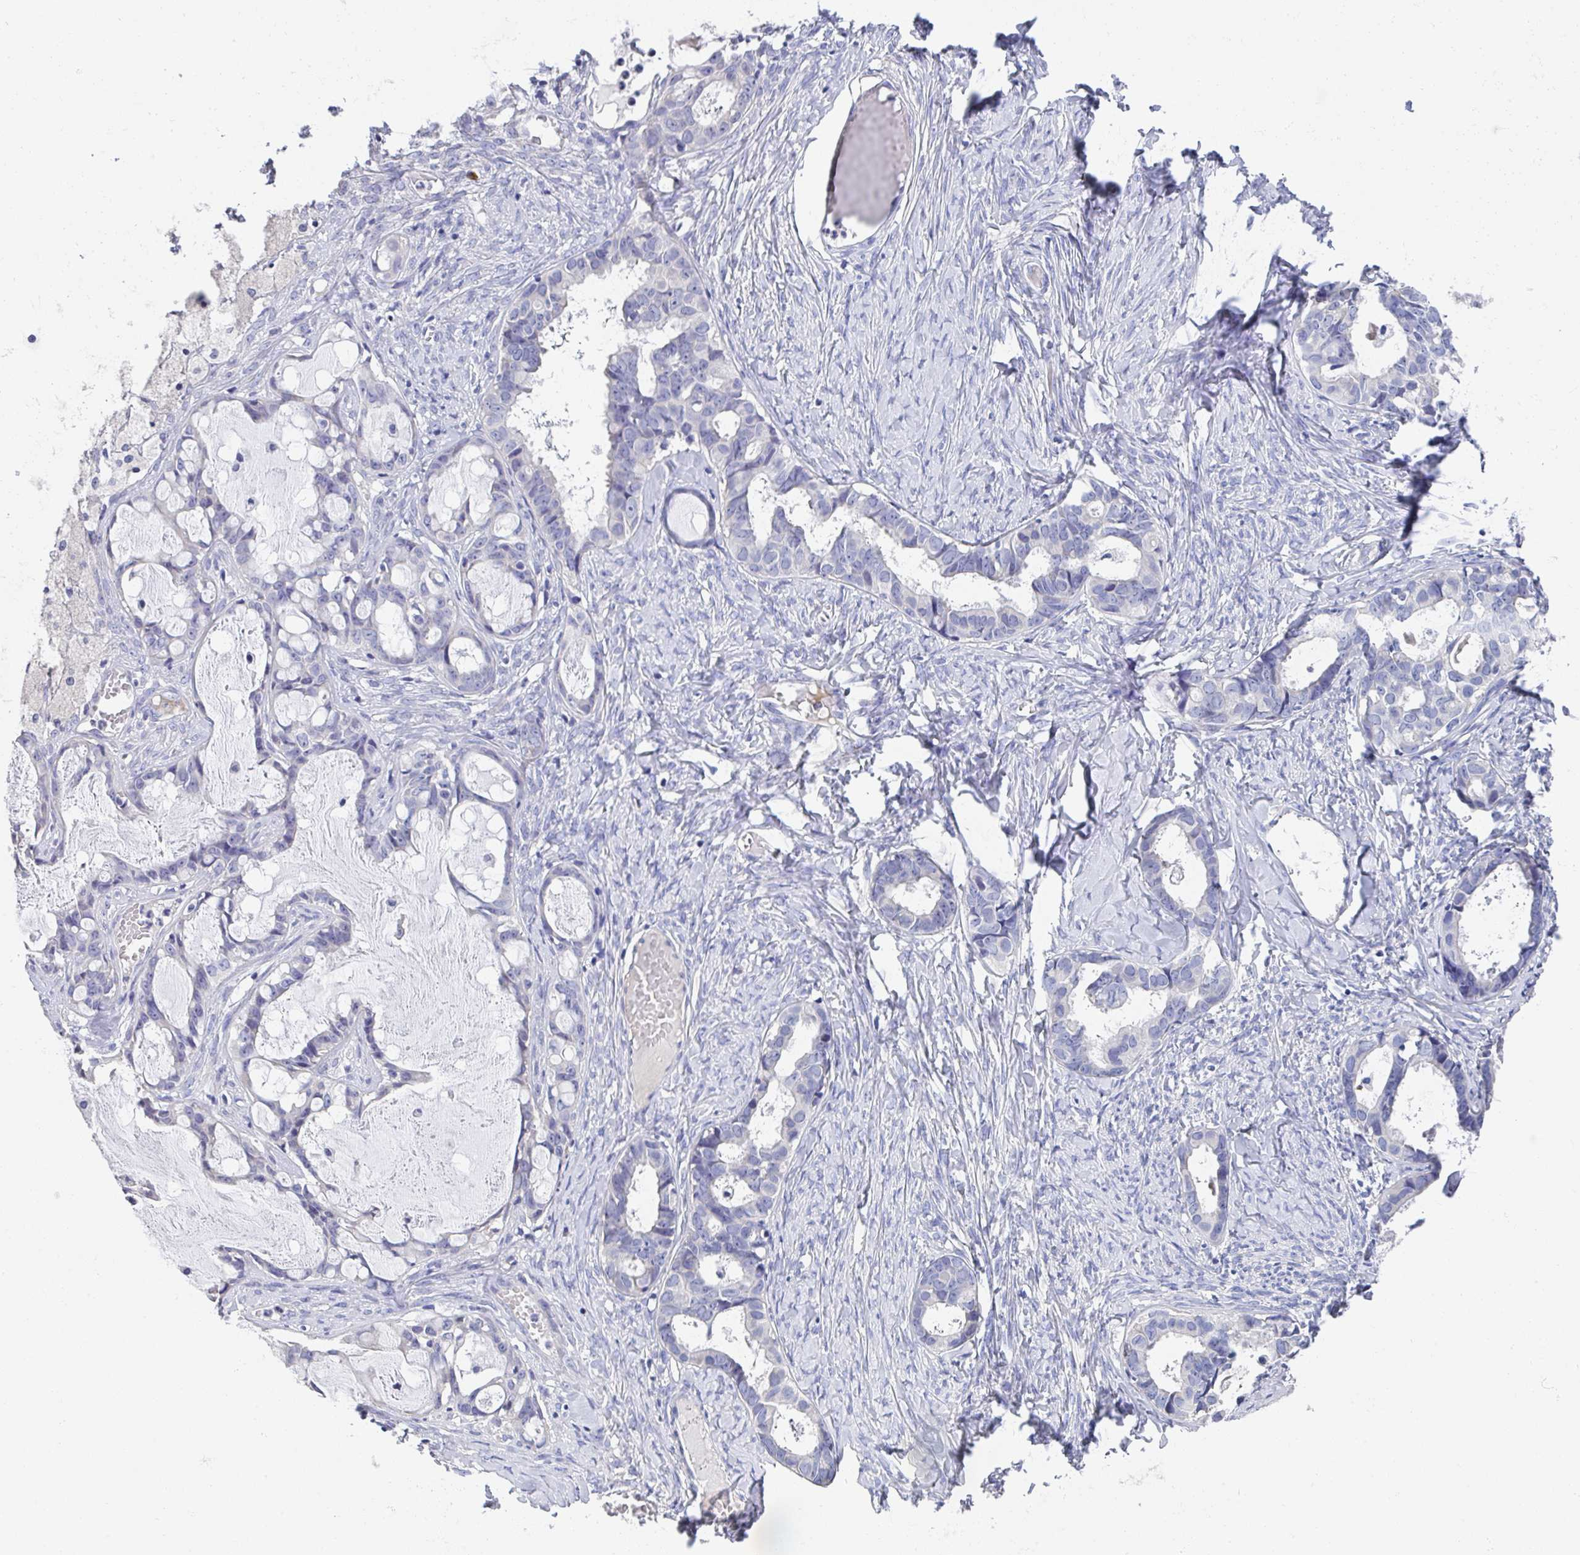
{"staining": {"intensity": "negative", "quantity": "none", "location": "none"}, "tissue": "ovarian cancer", "cell_type": "Tumor cells", "image_type": "cancer", "snomed": [{"axis": "morphology", "description": "Cystadenocarcinoma, serous, NOS"}, {"axis": "topography", "description": "Ovary"}], "caption": "This is an immunohistochemistry image of serous cystadenocarcinoma (ovarian). There is no positivity in tumor cells.", "gene": "LRRC58", "patient": {"sex": "female", "age": 69}}